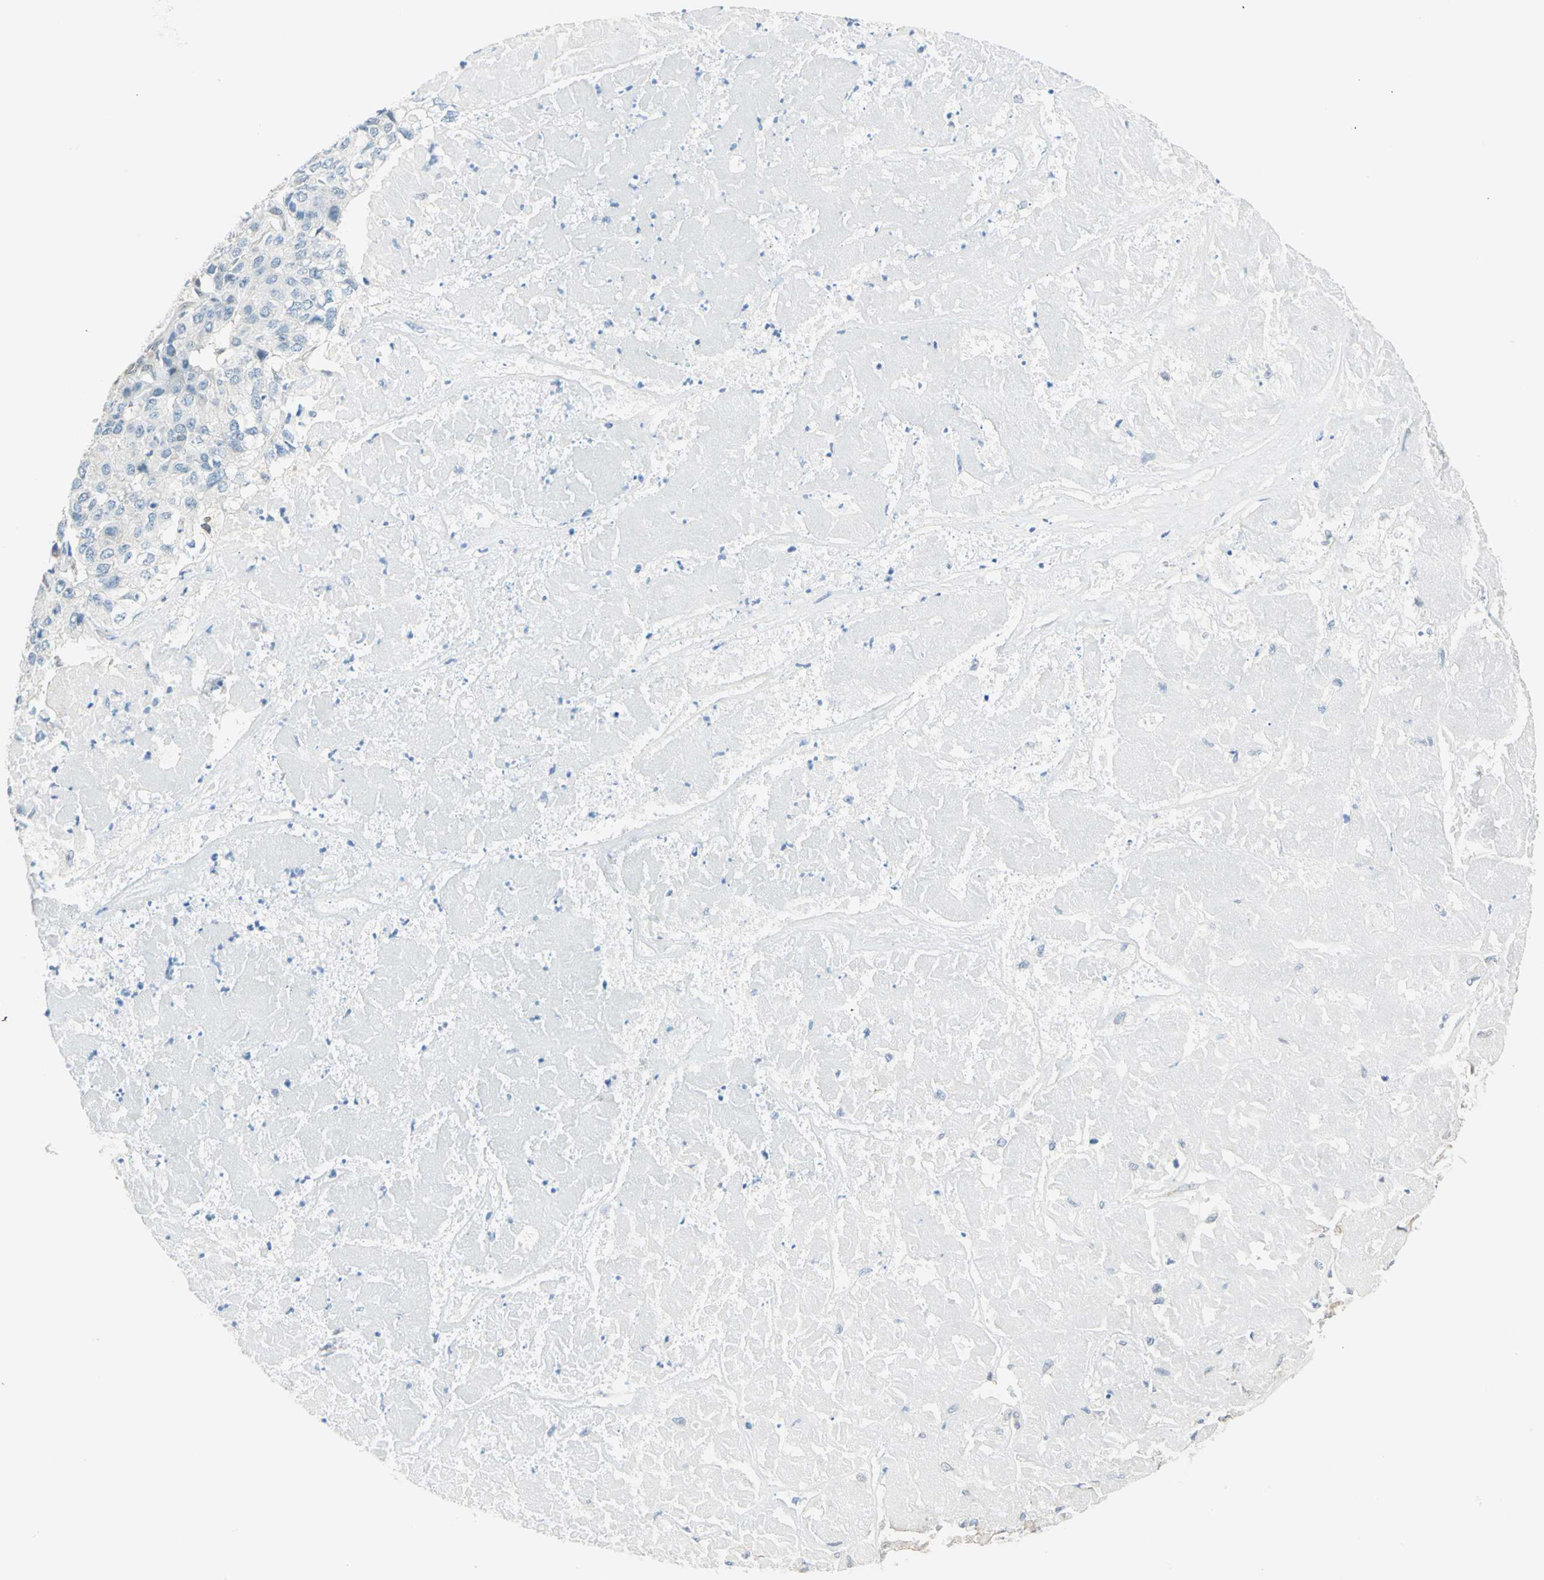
{"staining": {"intensity": "negative", "quantity": "none", "location": "none"}, "tissue": "pancreatic cancer", "cell_type": "Tumor cells", "image_type": "cancer", "snomed": [{"axis": "morphology", "description": "Adenocarcinoma, NOS"}, {"axis": "topography", "description": "Pancreas"}], "caption": "Immunohistochemistry of pancreatic adenocarcinoma exhibits no expression in tumor cells.", "gene": "PIN1", "patient": {"sex": "male", "age": 50}}